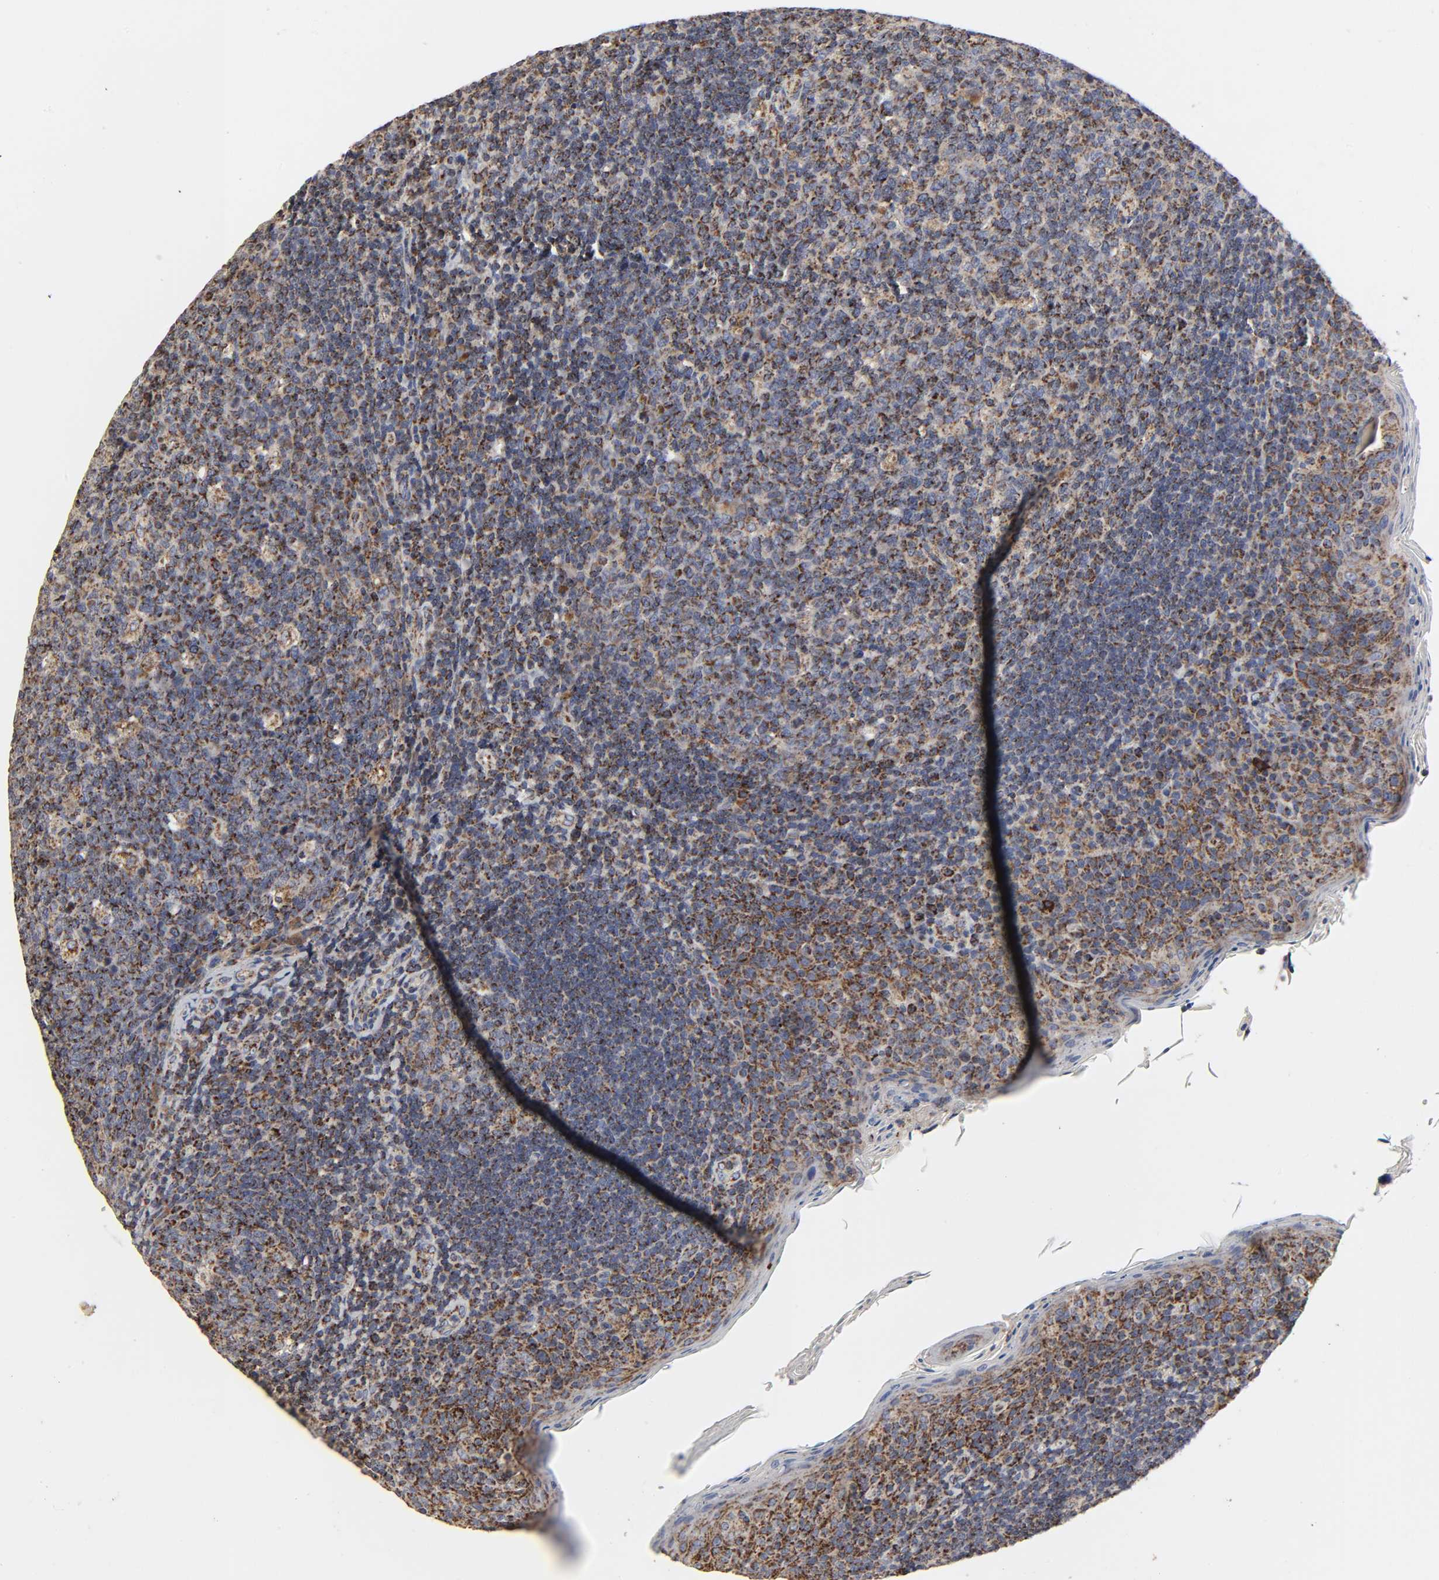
{"staining": {"intensity": "strong", "quantity": "25%-75%", "location": "cytoplasmic/membranous"}, "tissue": "tonsil", "cell_type": "Germinal center cells", "image_type": "normal", "snomed": [{"axis": "morphology", "description": "Normal tissue, NOS"}, {"axis": "topography", "description": "Tonsil"}], "caption": "This micrograph demonstrates benign tonsil stained with immunohistochemistry (IHC) to label a protein in brown. The cytoplasmic/membranous of germinal center cells show strong positivity for the protein. Nuclei are counter-stained blue.", "gene": "COX6B1", "patient": {"sex": "male", "age": 17}}